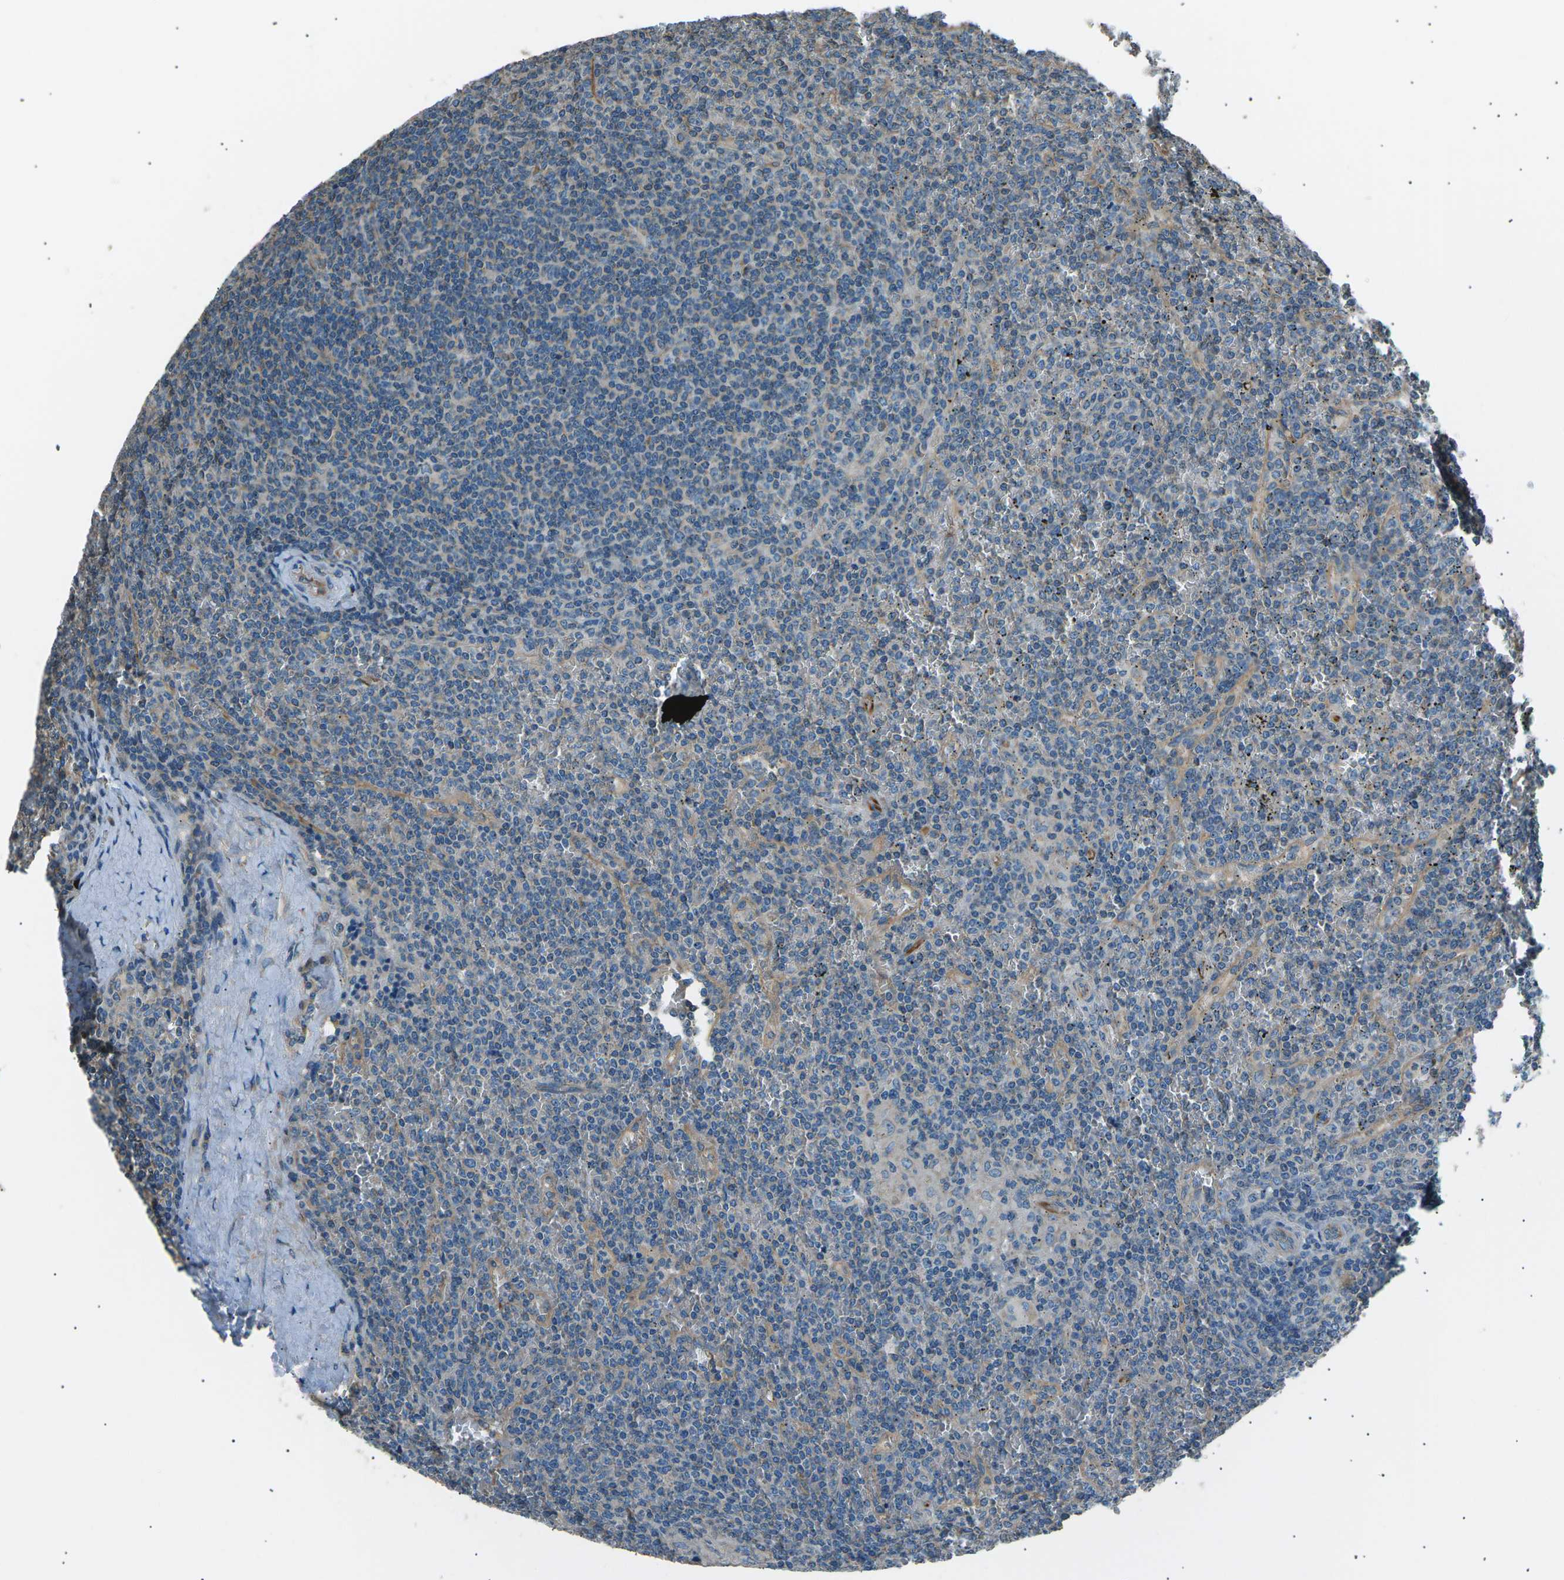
{"staining": {"intensity": "weak", "quantity": "<25%", "location": "cytoplasmic/membranous"}, "tissue": "lymphoma", "cell_type": "Tumor cells", "image_type": "cancer", "snomed": [{"axis": "morphology", "description": "Malignant lymphoma, non-Hodgkin's type, Low grade"}, {"axis": "topography", "description": "Spleen"}], "caption": "Immunohistochemical staining of human low-grade malignant lymphoma, non-Hodgkin's type shows no significant positivity in tumor cells.", "gene": "SLK", "patient": {"sex": "female", "age": 19}}